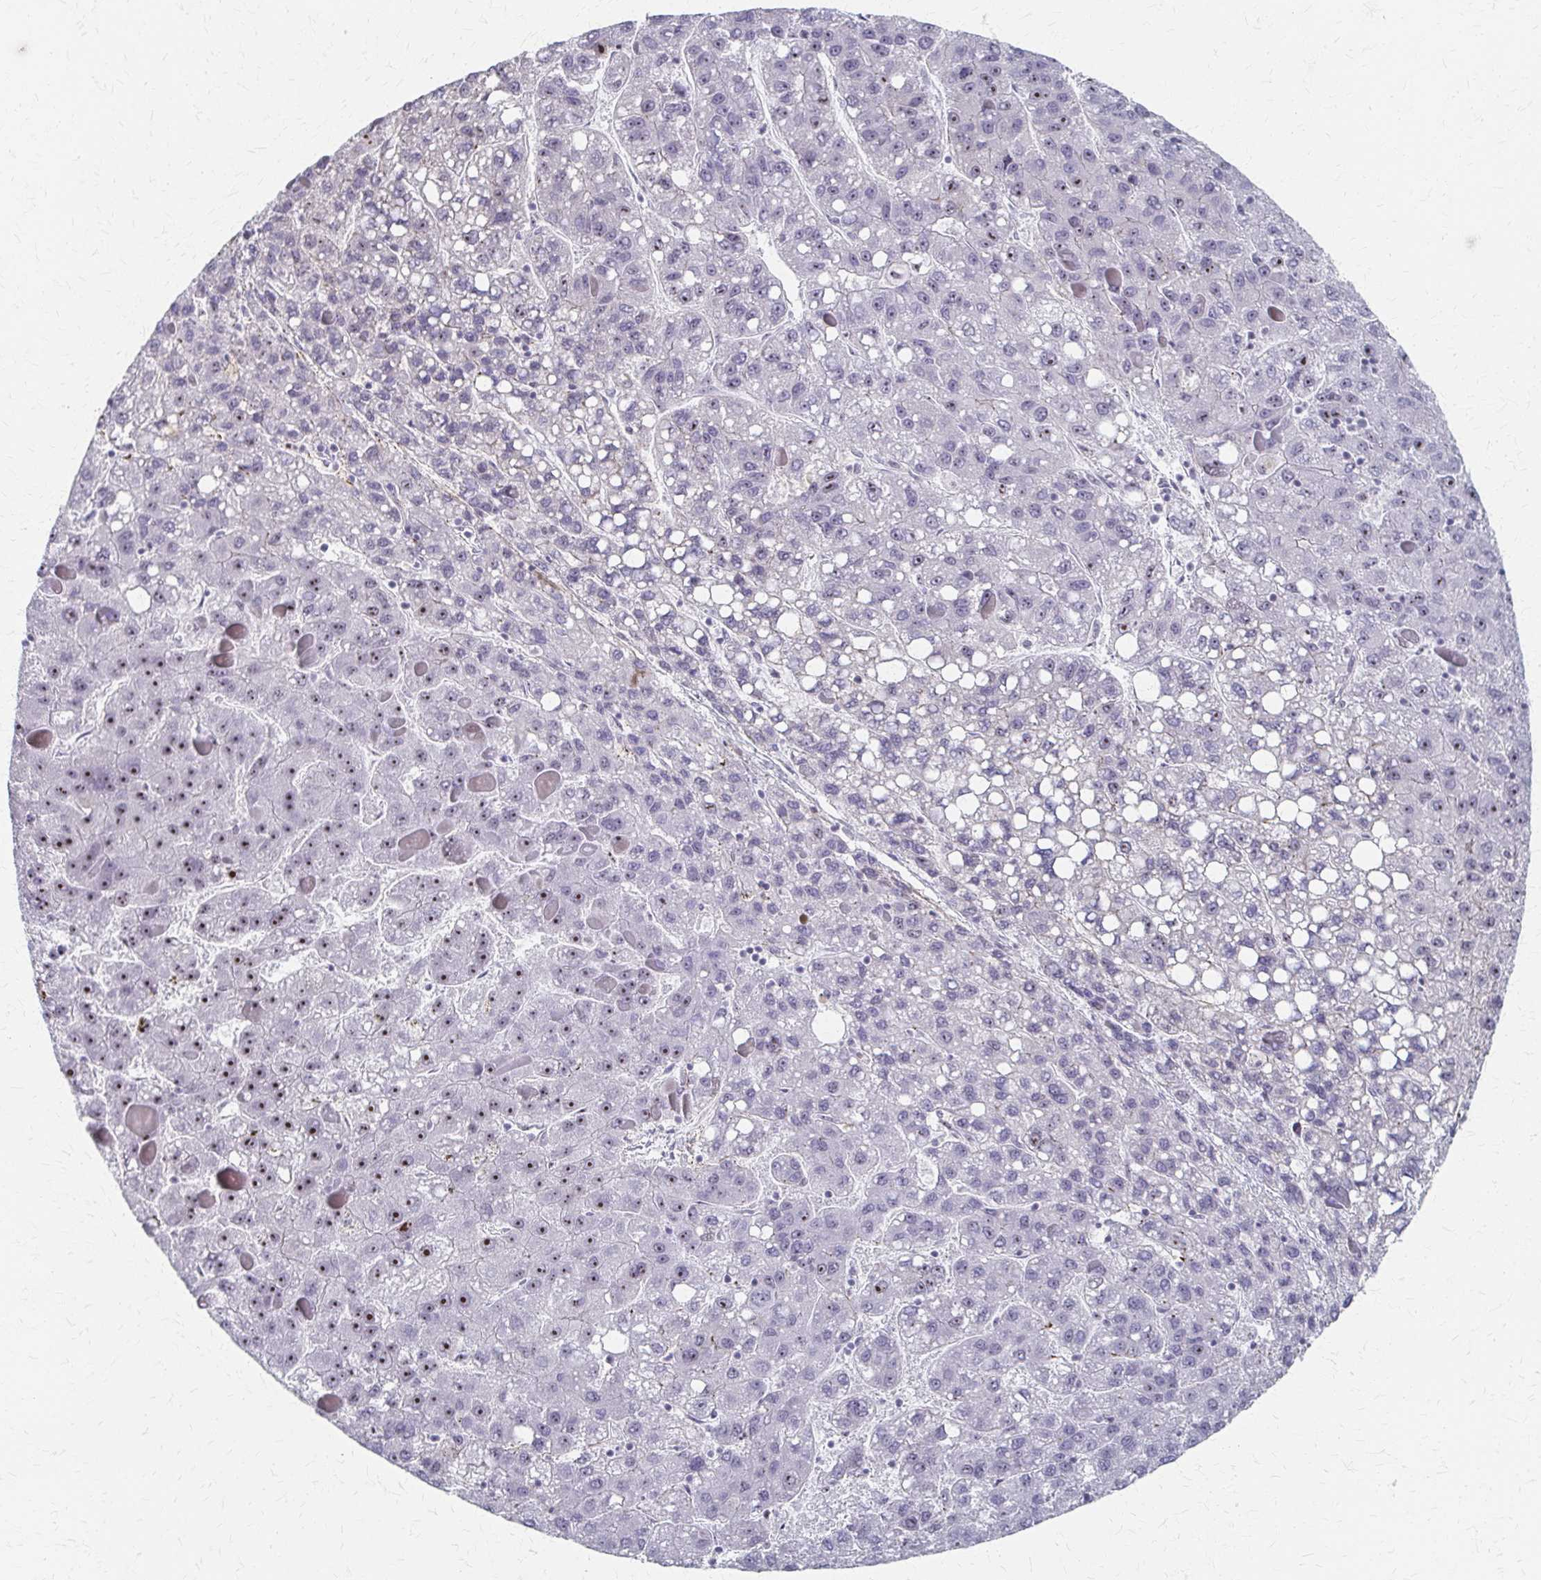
{"staining": {"intensity": "strong", "quantity": "25%-75%", "location": "nuclear"}, "tissue": "liver cancer", "cell_type": "Tumor cells", "image_type": "cancer", "snomed": [{"axis": "morphology", "description": "Carcinoma, Hepatocellular, NOS"}, {"axis": "topography", "description": "Liver"}], "caption": "A histopathology image of liver cancer (hepatocellular carcinoma) stained for a protein exhibits strong nuclear brown staining in tumor cells.", "gene": "PES1", "patient": {"sex": "female", "age": 82}}